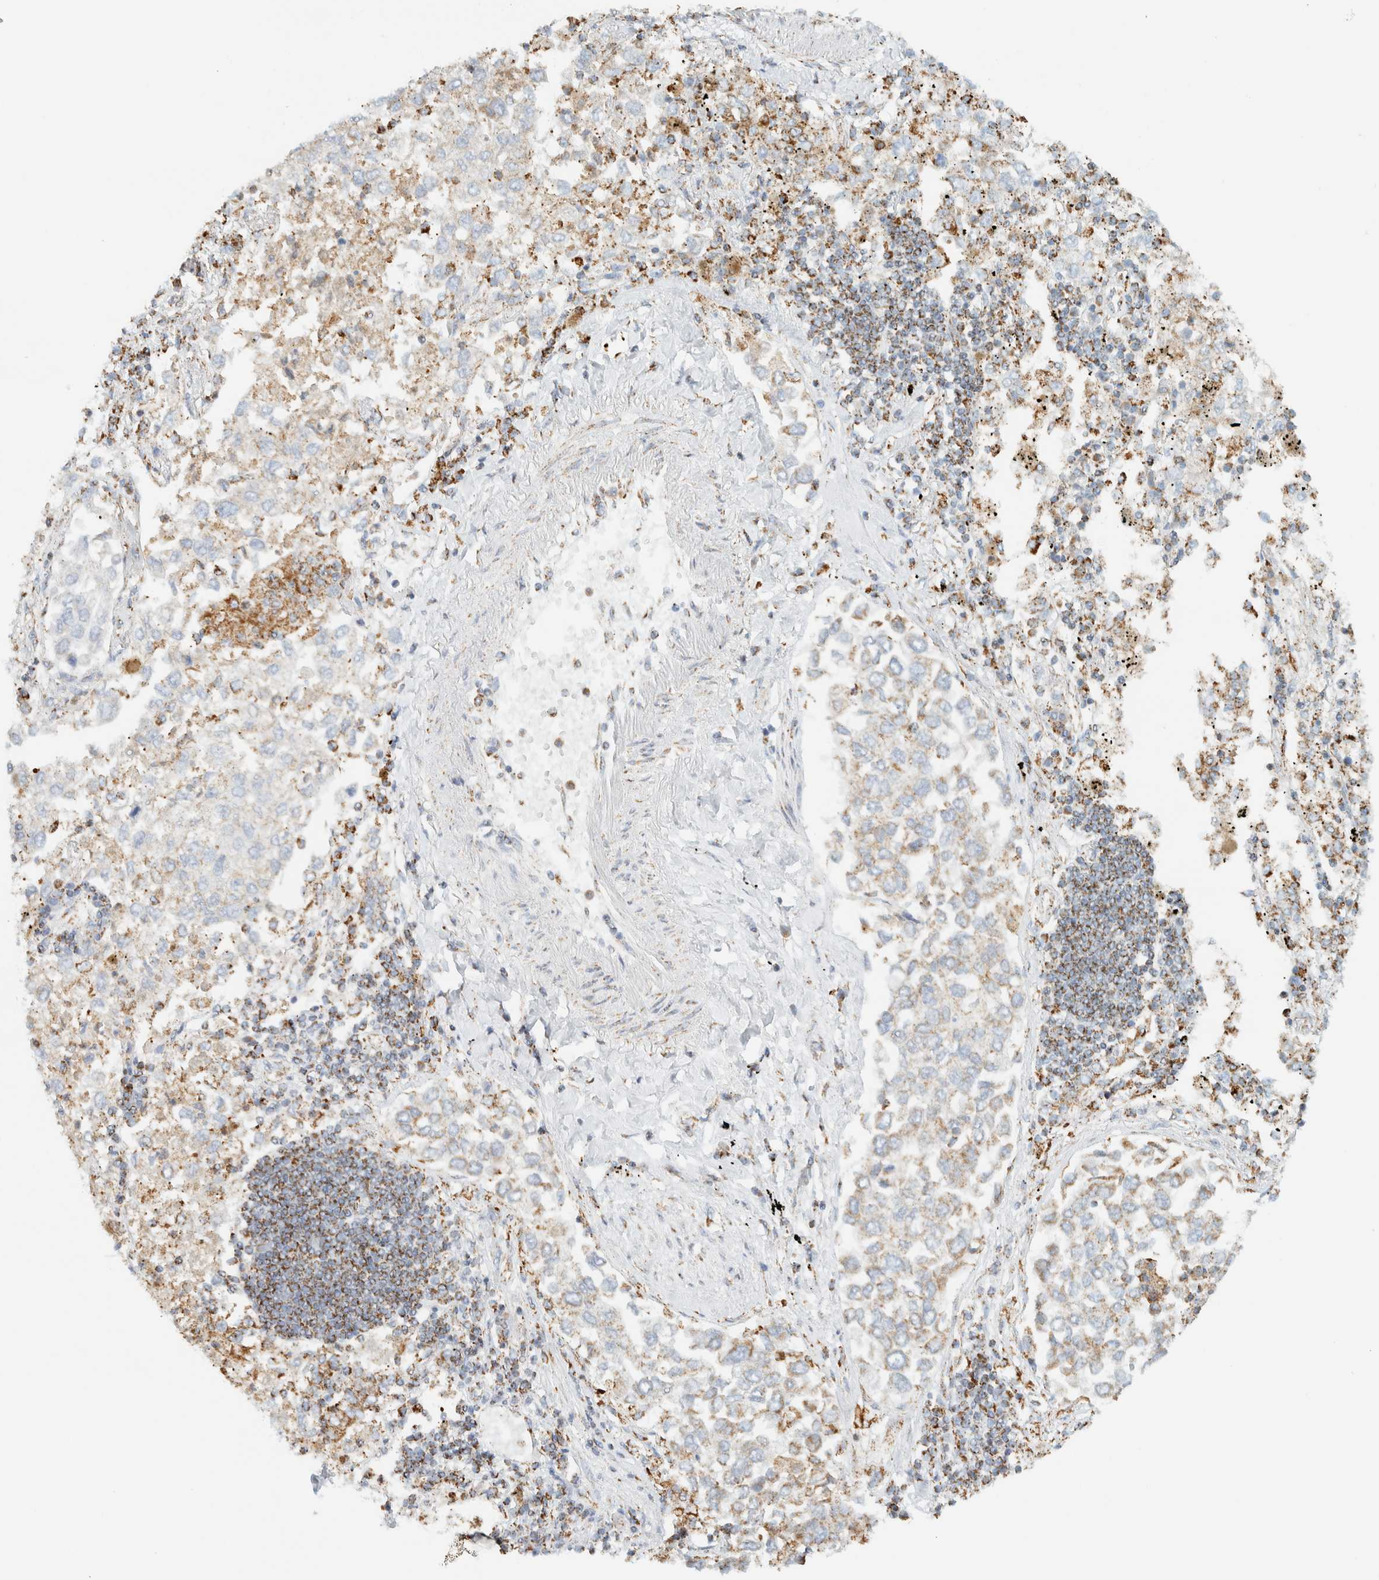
{"staining": {"intensity": "weak", "quantity": "25%-75%", "location": "cytoplasmic/membranous"}, "tissue": "lung cancer", "cell_type": "Tumor cells", "image_type": "cancer", "snomed": [{"axis": "morphology", "description": "Inflammation, NOS"}, {"axis": "morphology", "description": "Adenocarcinoma, NOS"}, {"axis": "topography", "description": "Lung"}], "caption": "Lung adenocarcinoma stained for a protein exhibits weak cytoplasmic/membranous positivity in tumor cells. Ihc stains the protein in brown and the nuclei are stained blue.", "gene": "KIFAP3", "patient": {"sex": "male", "age": 63}}